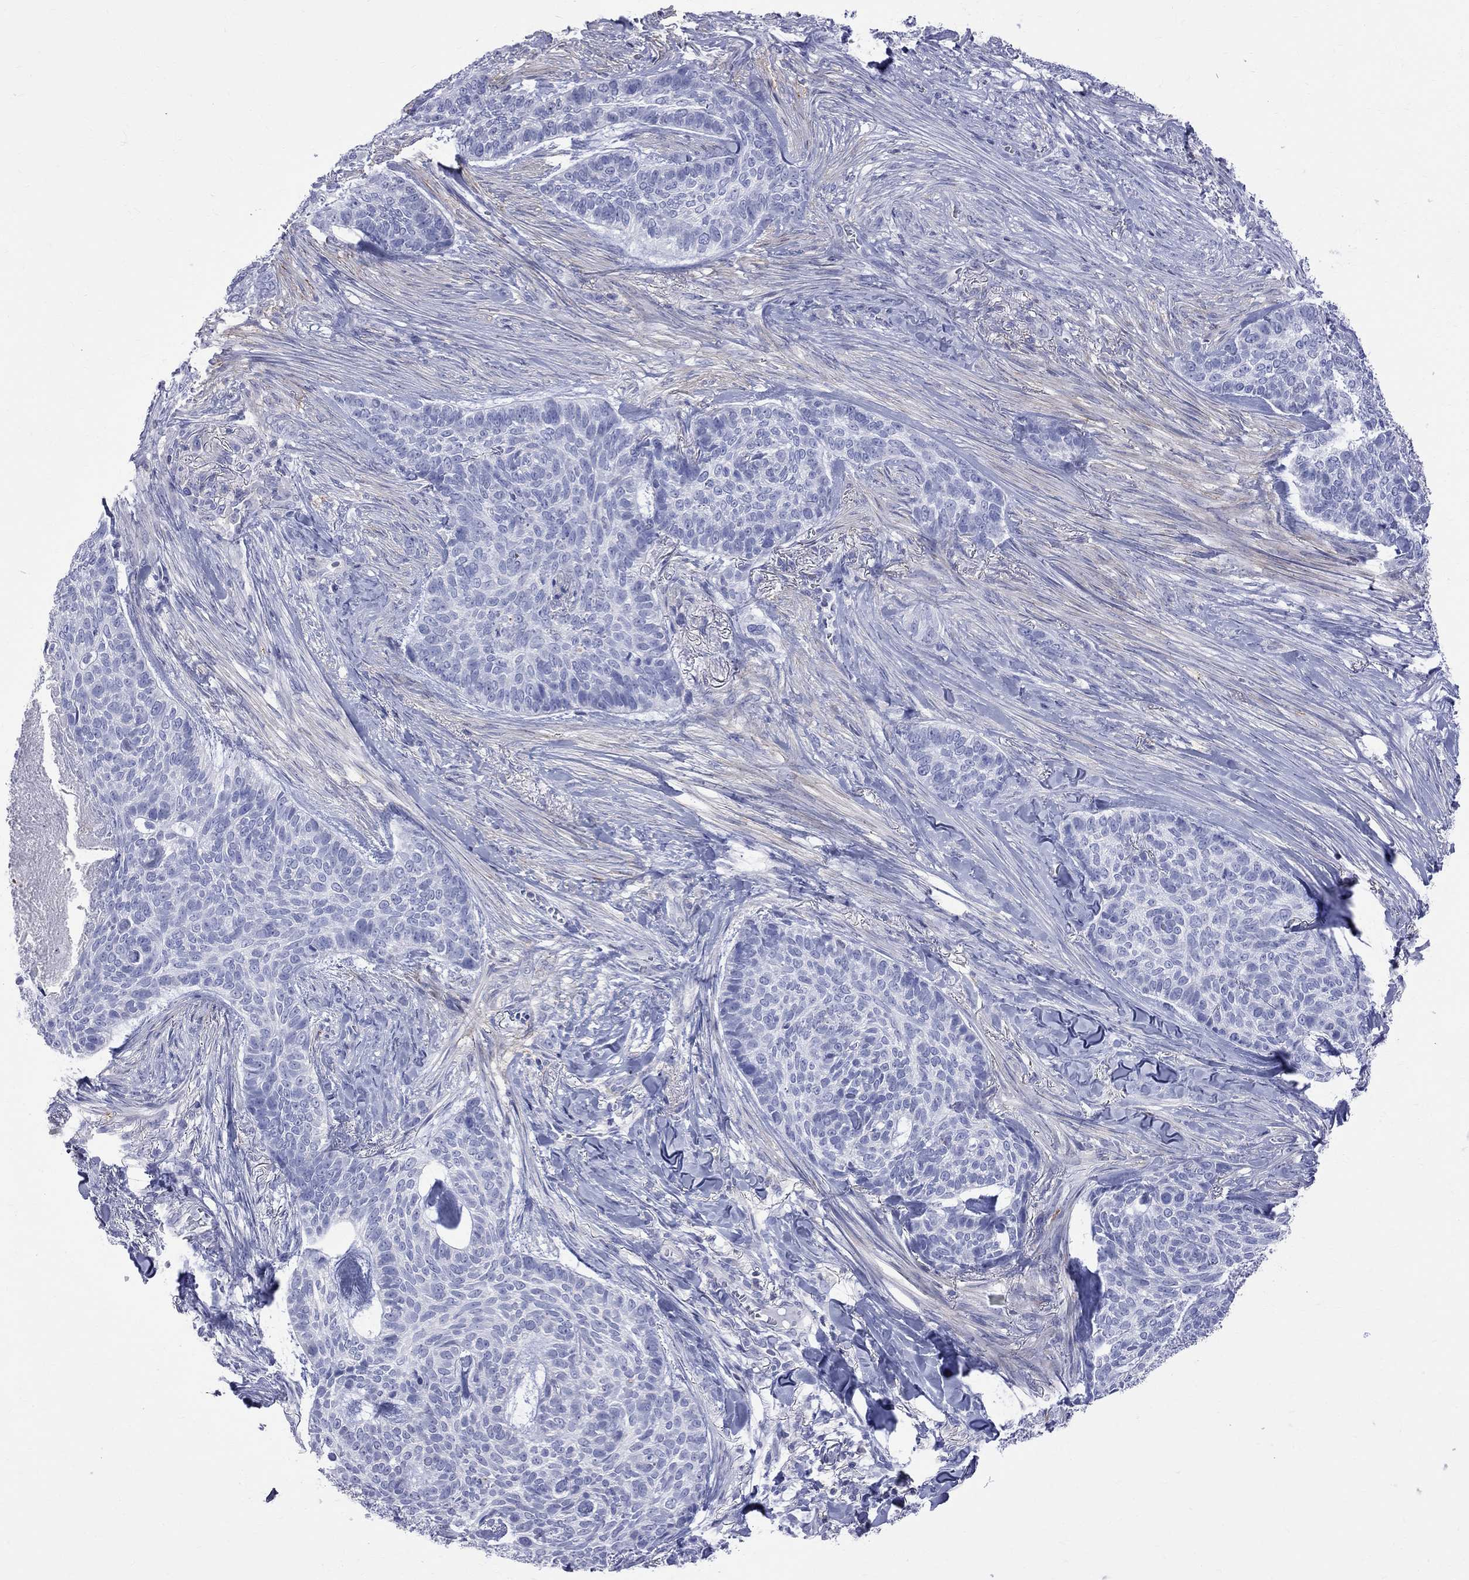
{"staining": {"intensity": "negative", "quantity": "none", "location": "none"}, "tissue": "skin cancer", "cell_type": "Tumor cells", "image_type": "cancer", "snomed": [{"axis": "morphology", "description": "Basal cell carcinoma"}, {"axis": "topography", "description": "Skin"}], "caption": "This is an immunohistochemistry histopathology image of skin basal cell carcinoma. There is no expression in tumor cells.", "gene": "S100A3", "patient": {"sex": "female", "age": 69}}